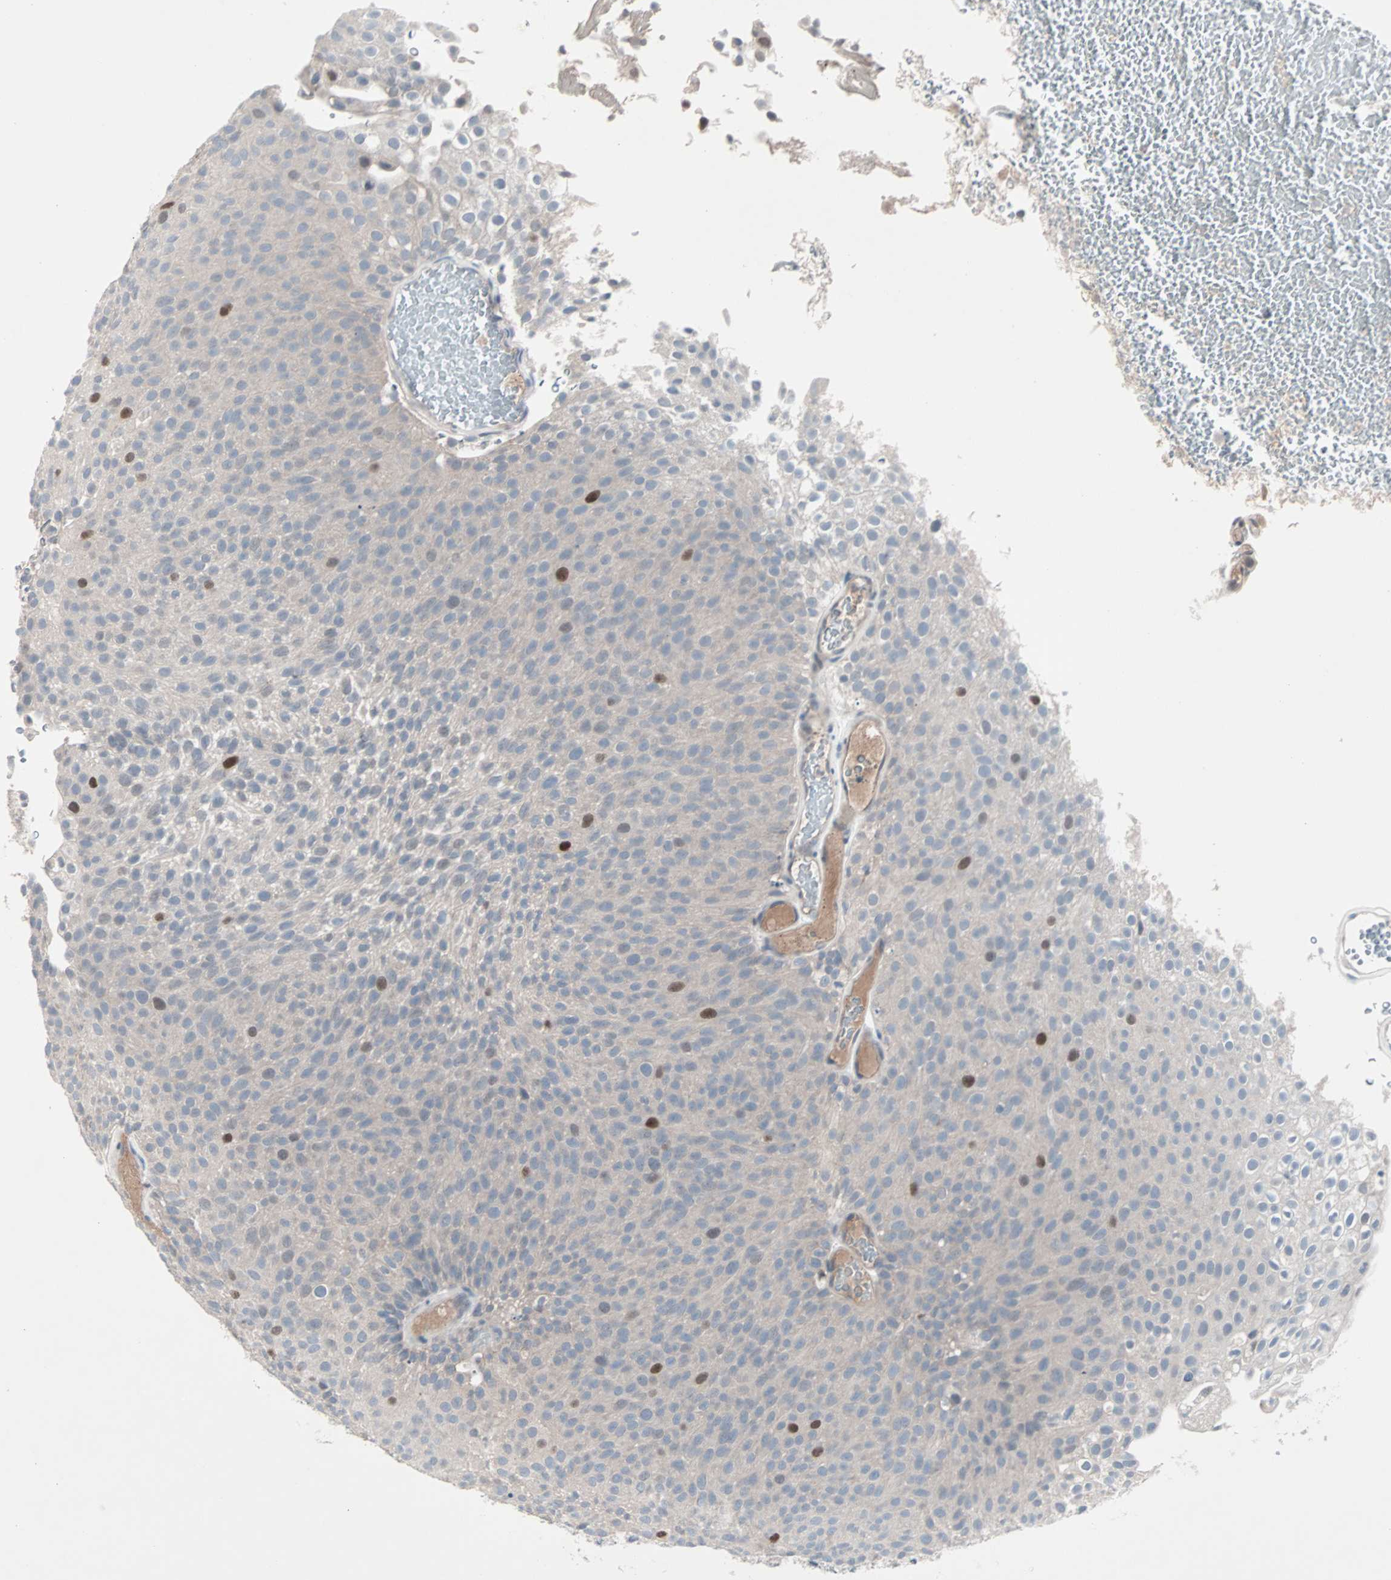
{"staining": {"intensity": "strong", "quantity": "<25%", "location": "nuclear"}, "tissue": "urothelial cancer", "cell_type": "Tumor cells", "image_type": "cancer", "snomed": [{"axis": "morphology", "description": "Urothelial carcinoma, Low grade"}, {"axis": "topography", "description": "Urinary bladder"}], "caption": "IHC histopathology image of human urothelial cancer stained for a protein (brown), which demonstrates medium levels of strong nuclear expression in about <25% of tumor cells.", "gene": "CCNE2", "patient": {"sex": "male", "age": 78}}